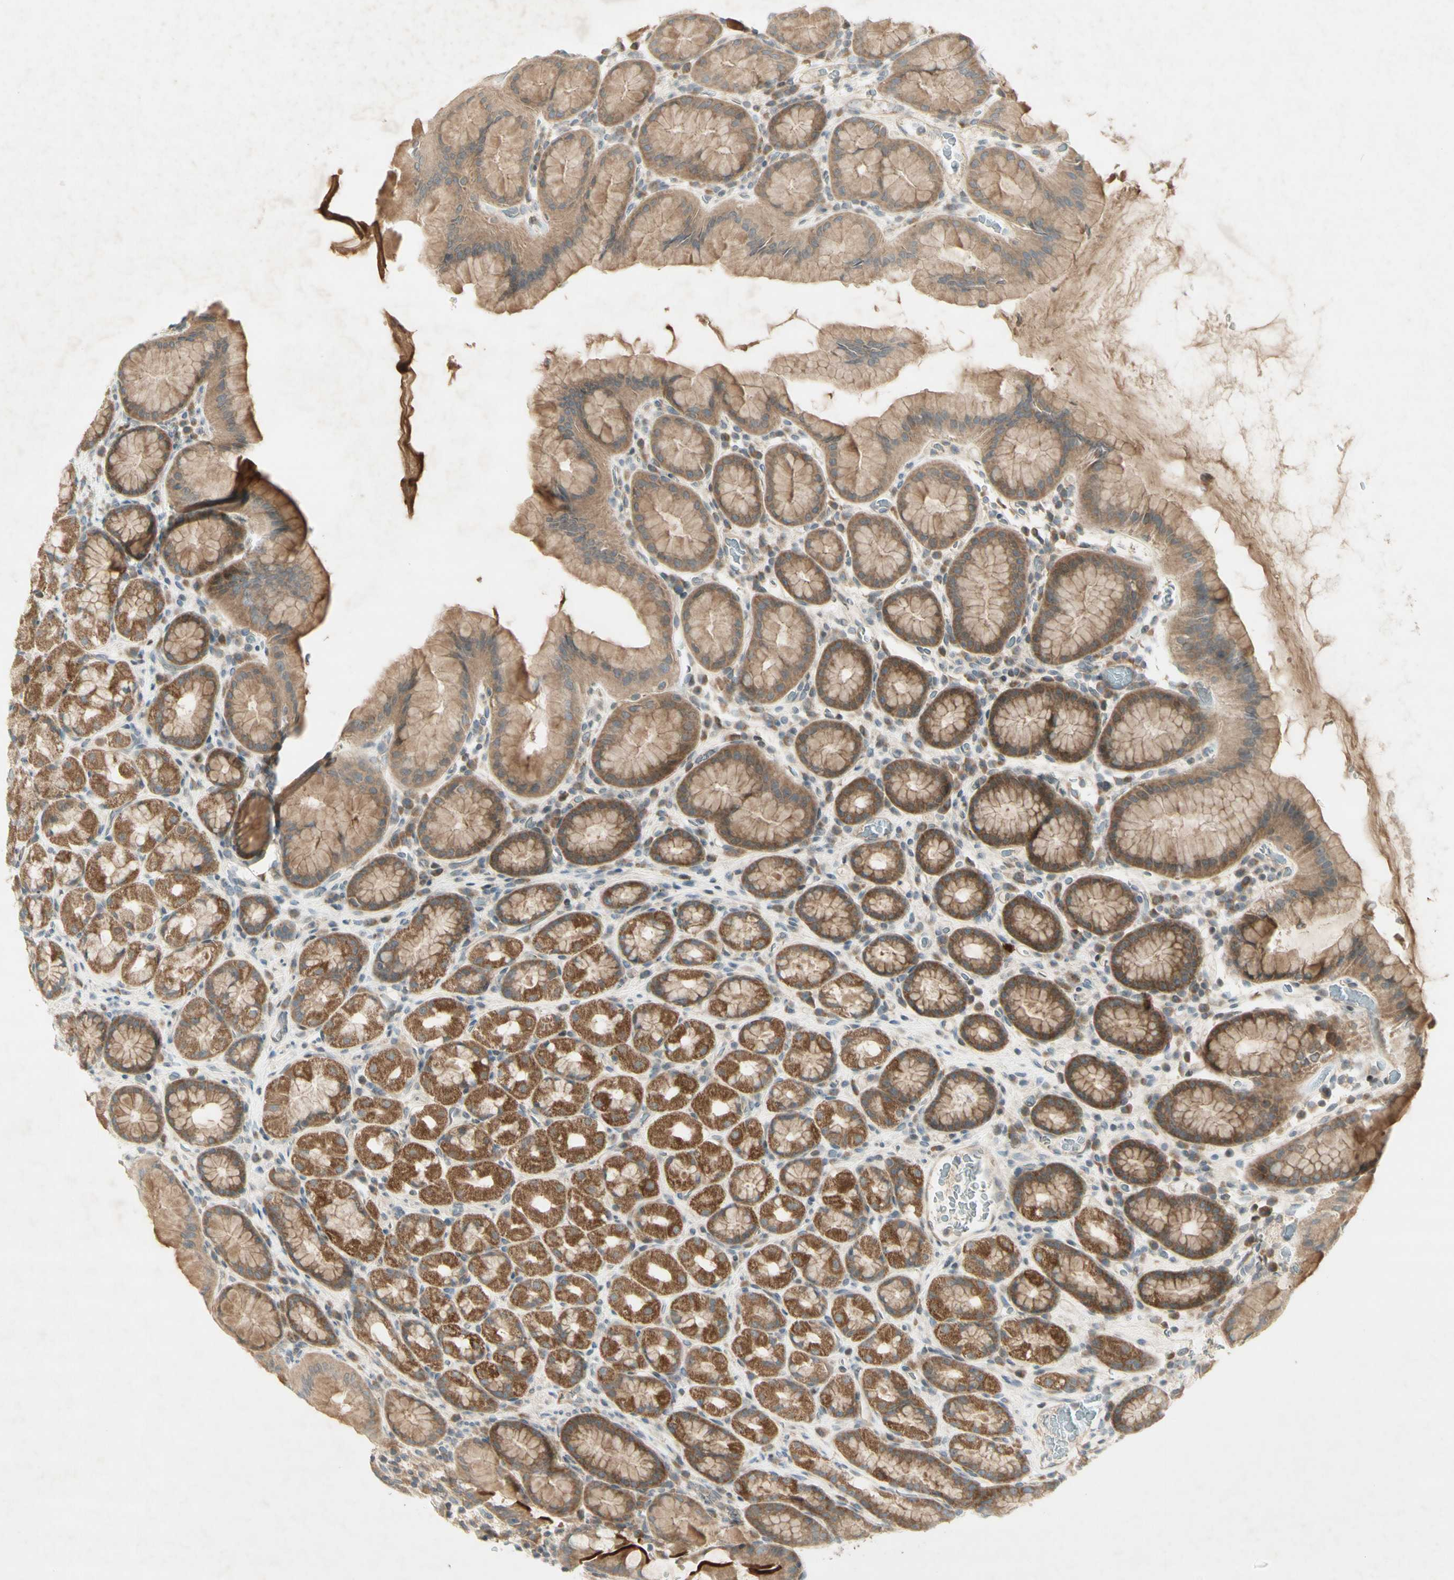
{"staining": {"intensity": "moderate", "quantity": ">75%", "location": "cytoplasmic/membranous"}, "tissue": "stomach", "cell_type": "Glandular cells", "image_type": "normal", "snomed": [{"axis": "morphology", "description": "Normal tissue, NOS"}, {"axis": "topography", "description": "Stomach, upper"}], "caption": "IHC of unremarkable stomach reveals medium levels of moderate cytoplasmic/membranous staining in about >75% of glandular cells. Immunohistochemistry stains the protein in brown and the nuclei are stained blue.", "gene": "ETF1", "patient": {"sex": "male", "age": 68}}